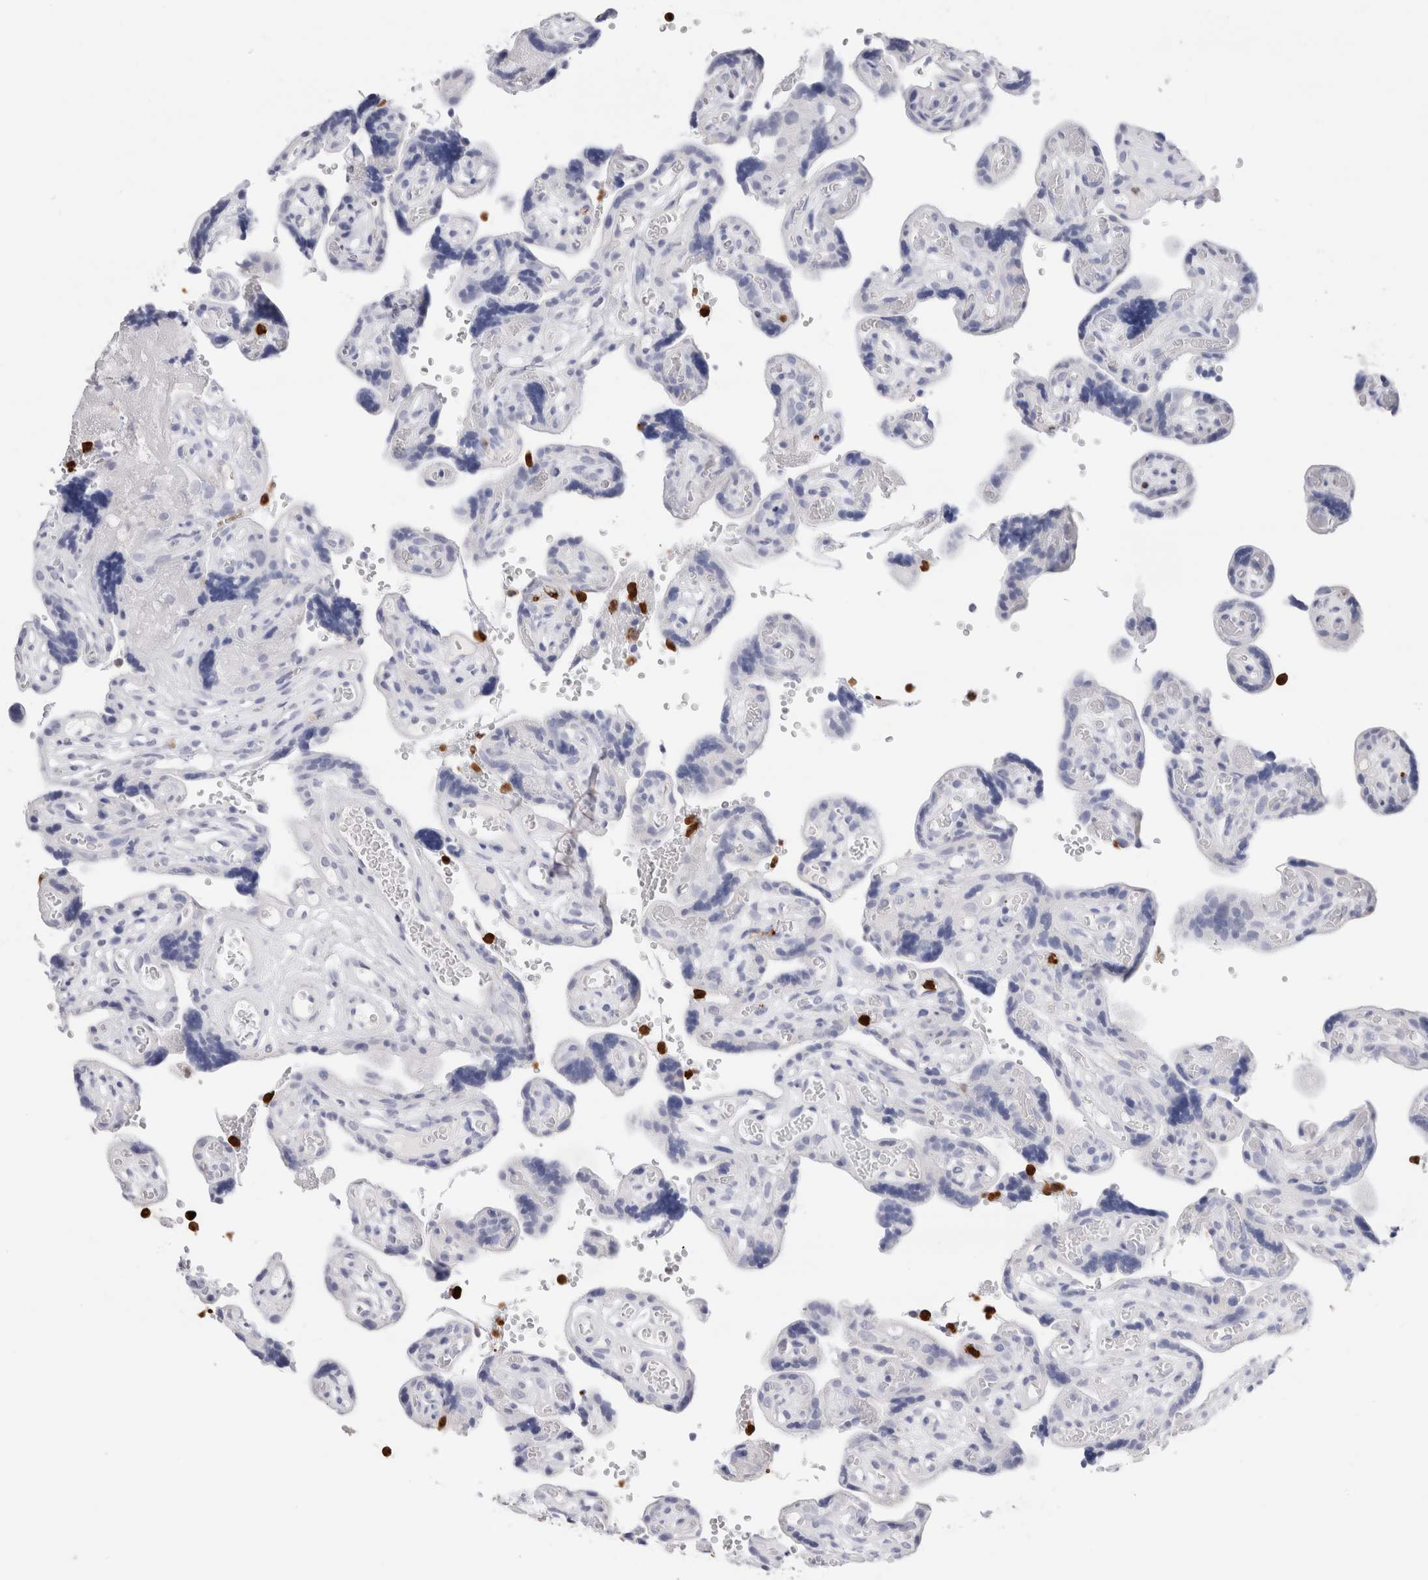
{"staining": {"intensity": "negative", "quantity": "none", "location": "none"}, "tissue": "placenta", "cell_type": "Decidual cells", "image_type": "normal", "snomed": [{"axis": "morphology", "description": "Normal tissue, NOS"}, {"axis": "topography", "description": "Placenta"}], "caption": "IHC of benign human placenta reveals no positivity in decidual cells.", "gene": "SLC10A5", "patient": {"sex": "female", "age": 30}}